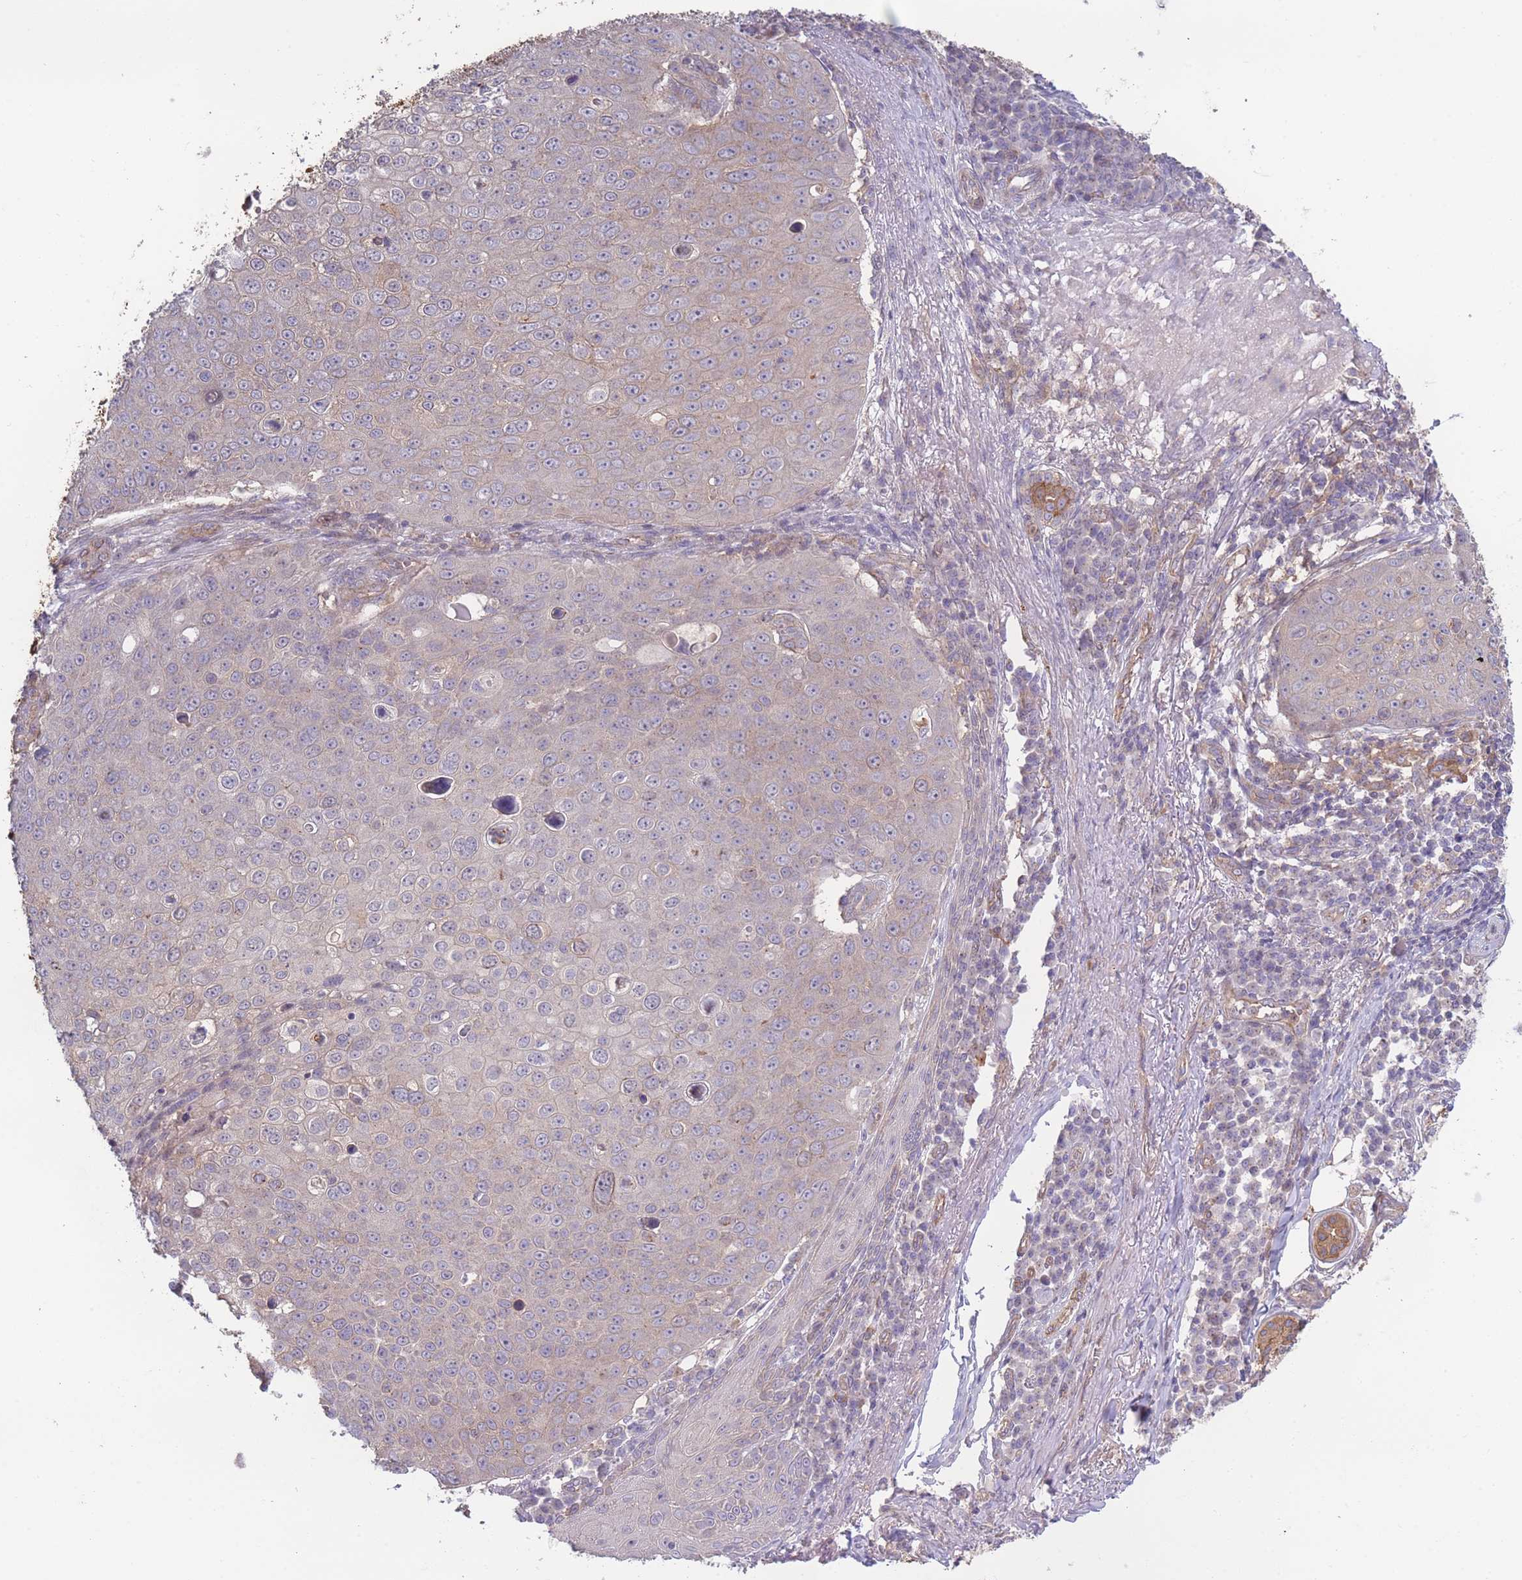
{"staining": {"intensity": "weak", "quantity": "<25%", "location": "cytoplasmic/membranous"}, "tissue": "skin cancer", "cell_type": "Tumor cells", "image_type": "cancer", "snomed": [{"axis": "morphology", "description": "Squamous cell carcinoma, NOS"}, {"axis": "topography", "description": "Skin"}], "caption": "Immunohistochemical staining of human skin squamous cell carcinoma demonstrates no significant positivity in tumor cells. (Stains: DAB (3,3'-diaminobenzidine) immunohistochemistry (IHC) with hematoxylin counter stain, Microscopy: brightfield microscopy at high magnification).", "gene": "STEAP3", "patient": {"sex": "male", "age": 71}}